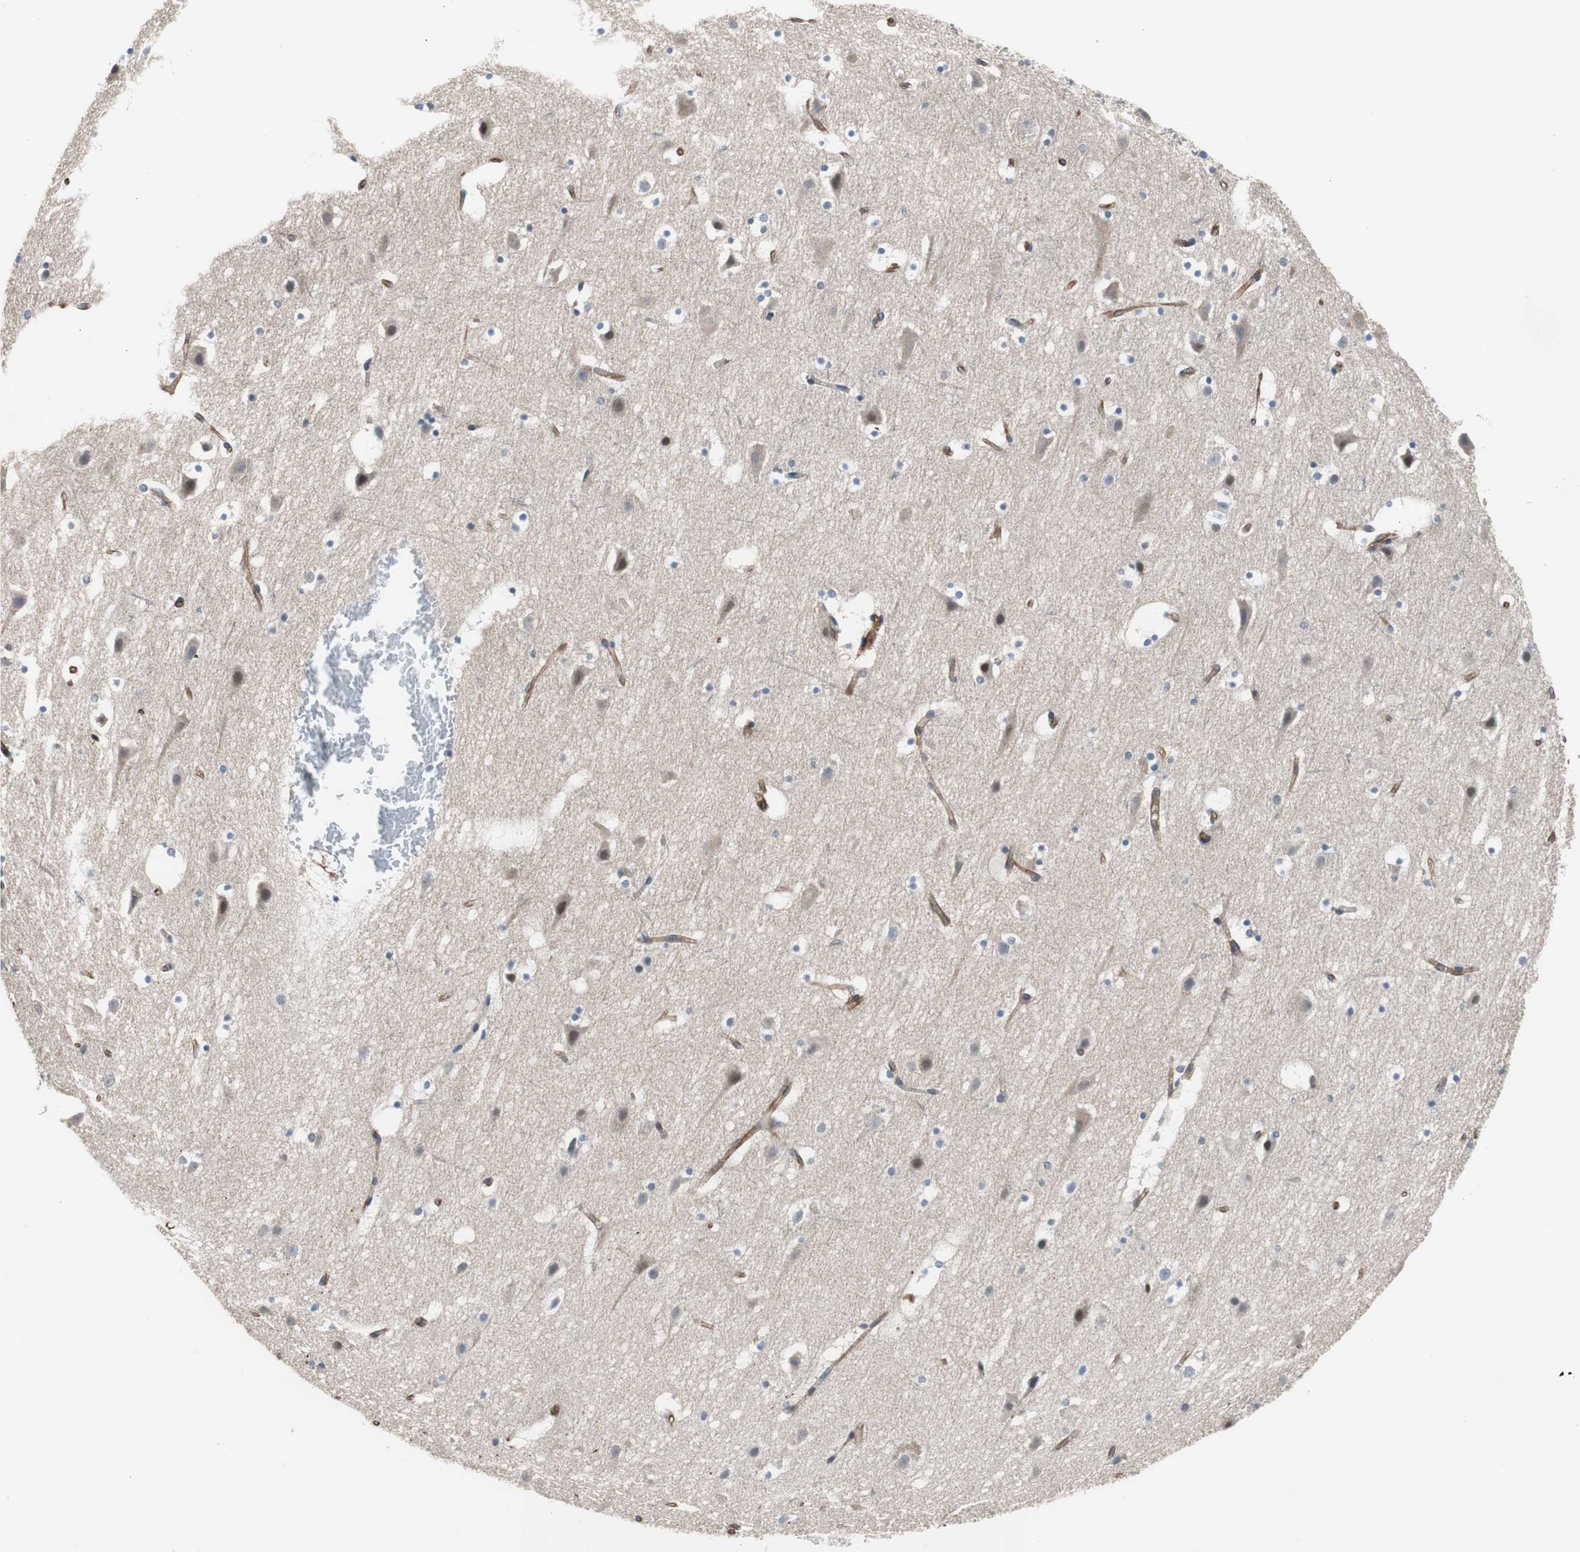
{"staining": {"intensity": "moderate", "quantity": ">75%", "location": "cytoplasmic/membranous"}, "tissue": "cerebral cortex", "cell_type": "Endothelial cells", "image_type": "normal", "snomed": [{"axis": "morphology", "description": "Normal tissue, NOS"}, {"axis": "topography", "description": "Cerebral cortex"}], "caption": "High-magnification brightfield microscopy of unremarkable cerebral cortex stained with DAB (3,3'-diaminobenzidine) (brown) and counterstained with hematoxylin (blue). endothelial cells exhibit moderate cytoplasmic/membranous staining is seen in about>75% of cells.", "gene": "KIF3B", "patient": {"sex": "male", "age": 45}}